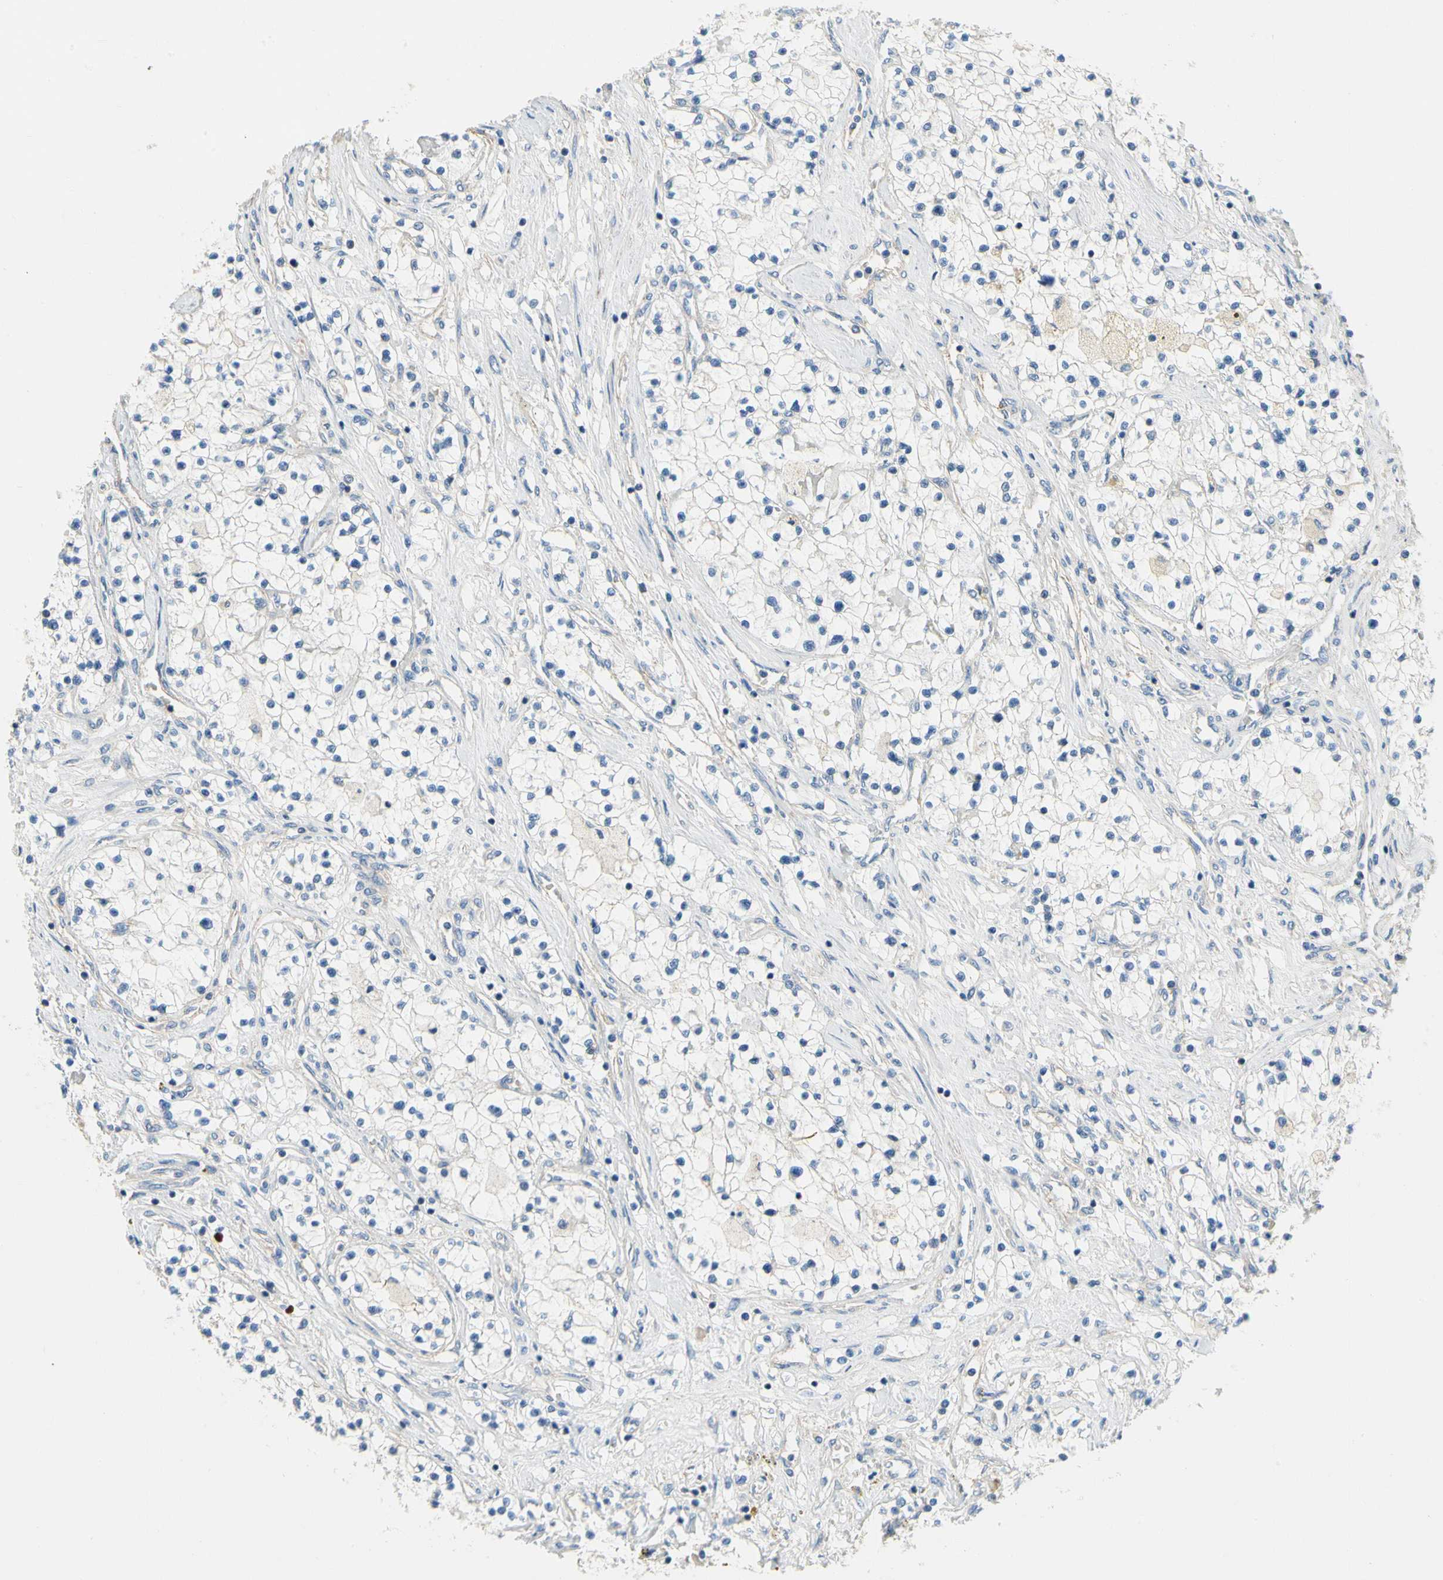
{"staining": {"intensity": "negative", "quantity": "none", "location": "none"}, "tissue": "renal cancer", "cell_type": "Tumor cells", "image_type": "cancer", "snomed": [{"axis": "morphology", "description": "Adenocarcinoma, NOS"}, {"axis": "topography", "description": "Kidney"}], "caption": "Protein analysis of renal cancer (adenocarcinoma) demonstrates no significant staining in tumor cells. (DAB (3,3'-diaminobenzidine) immunohistochemistry with hematoxylin counter stain).", "gene": "CA14", "patient": {"sex": "male", "age": 68}}